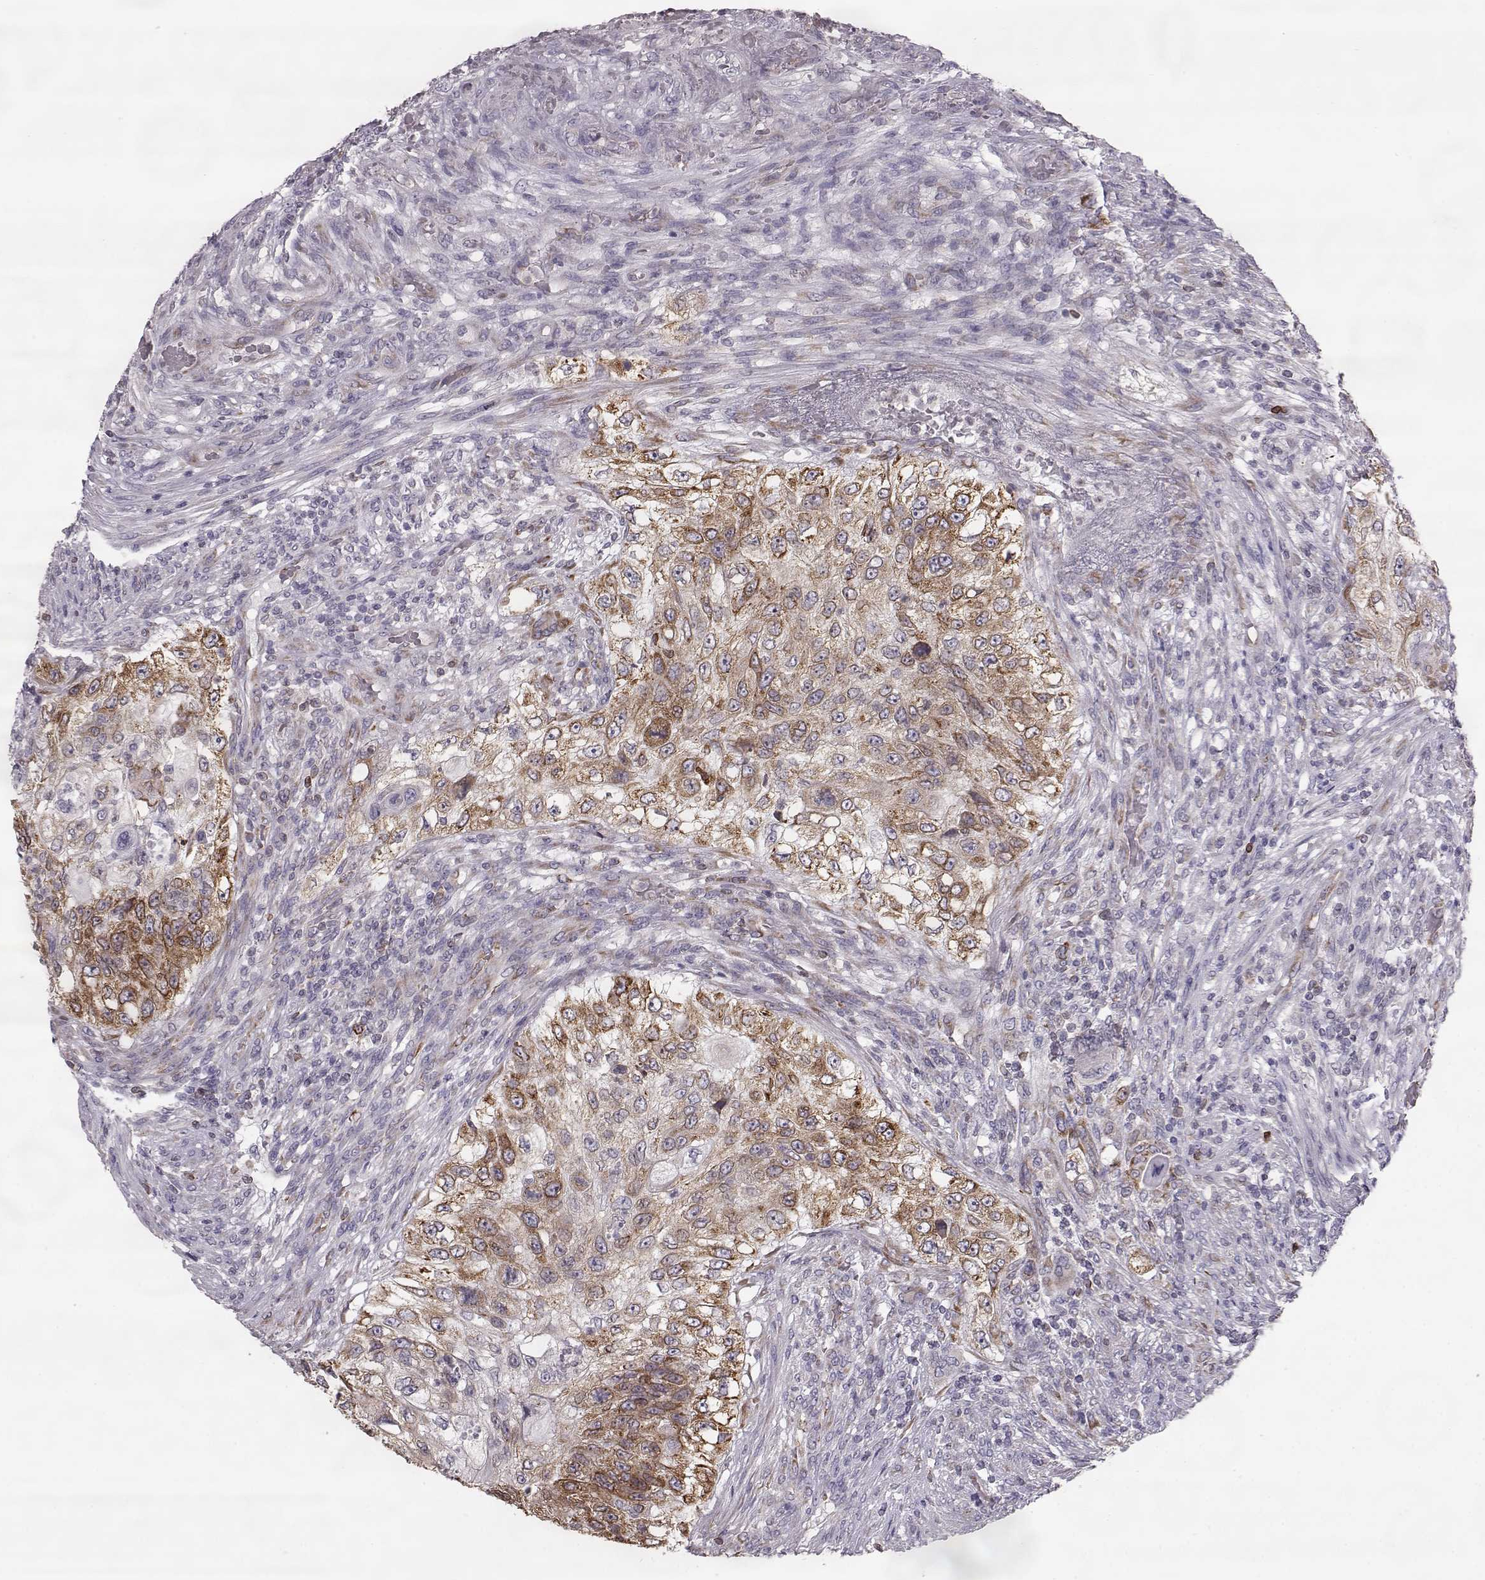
{"staining": {"intensity": "strong", "quantity": ">75%", "location": "cytoplasmic/membranous"}, "tissue": "urothelial cancer", "cell_type": "Tumor cells", "image_type": "cancer", "snomed": [{"axis": "morphology", "description": "Urothelial carcinoma, High grade"}, {"axis": "topography", "description": "Urinary bladder"}], "caption": "Urothelial cancer was stained to show a protein in brown. There is high levels of strong cytoplasmic/membranous staining in about >75% of tumor cells. (DAB IHC, brown staining for protein, blue staining for nuclei).", "gene": "ELOVL5", "patient": {"sex": "female", "age": 60}}